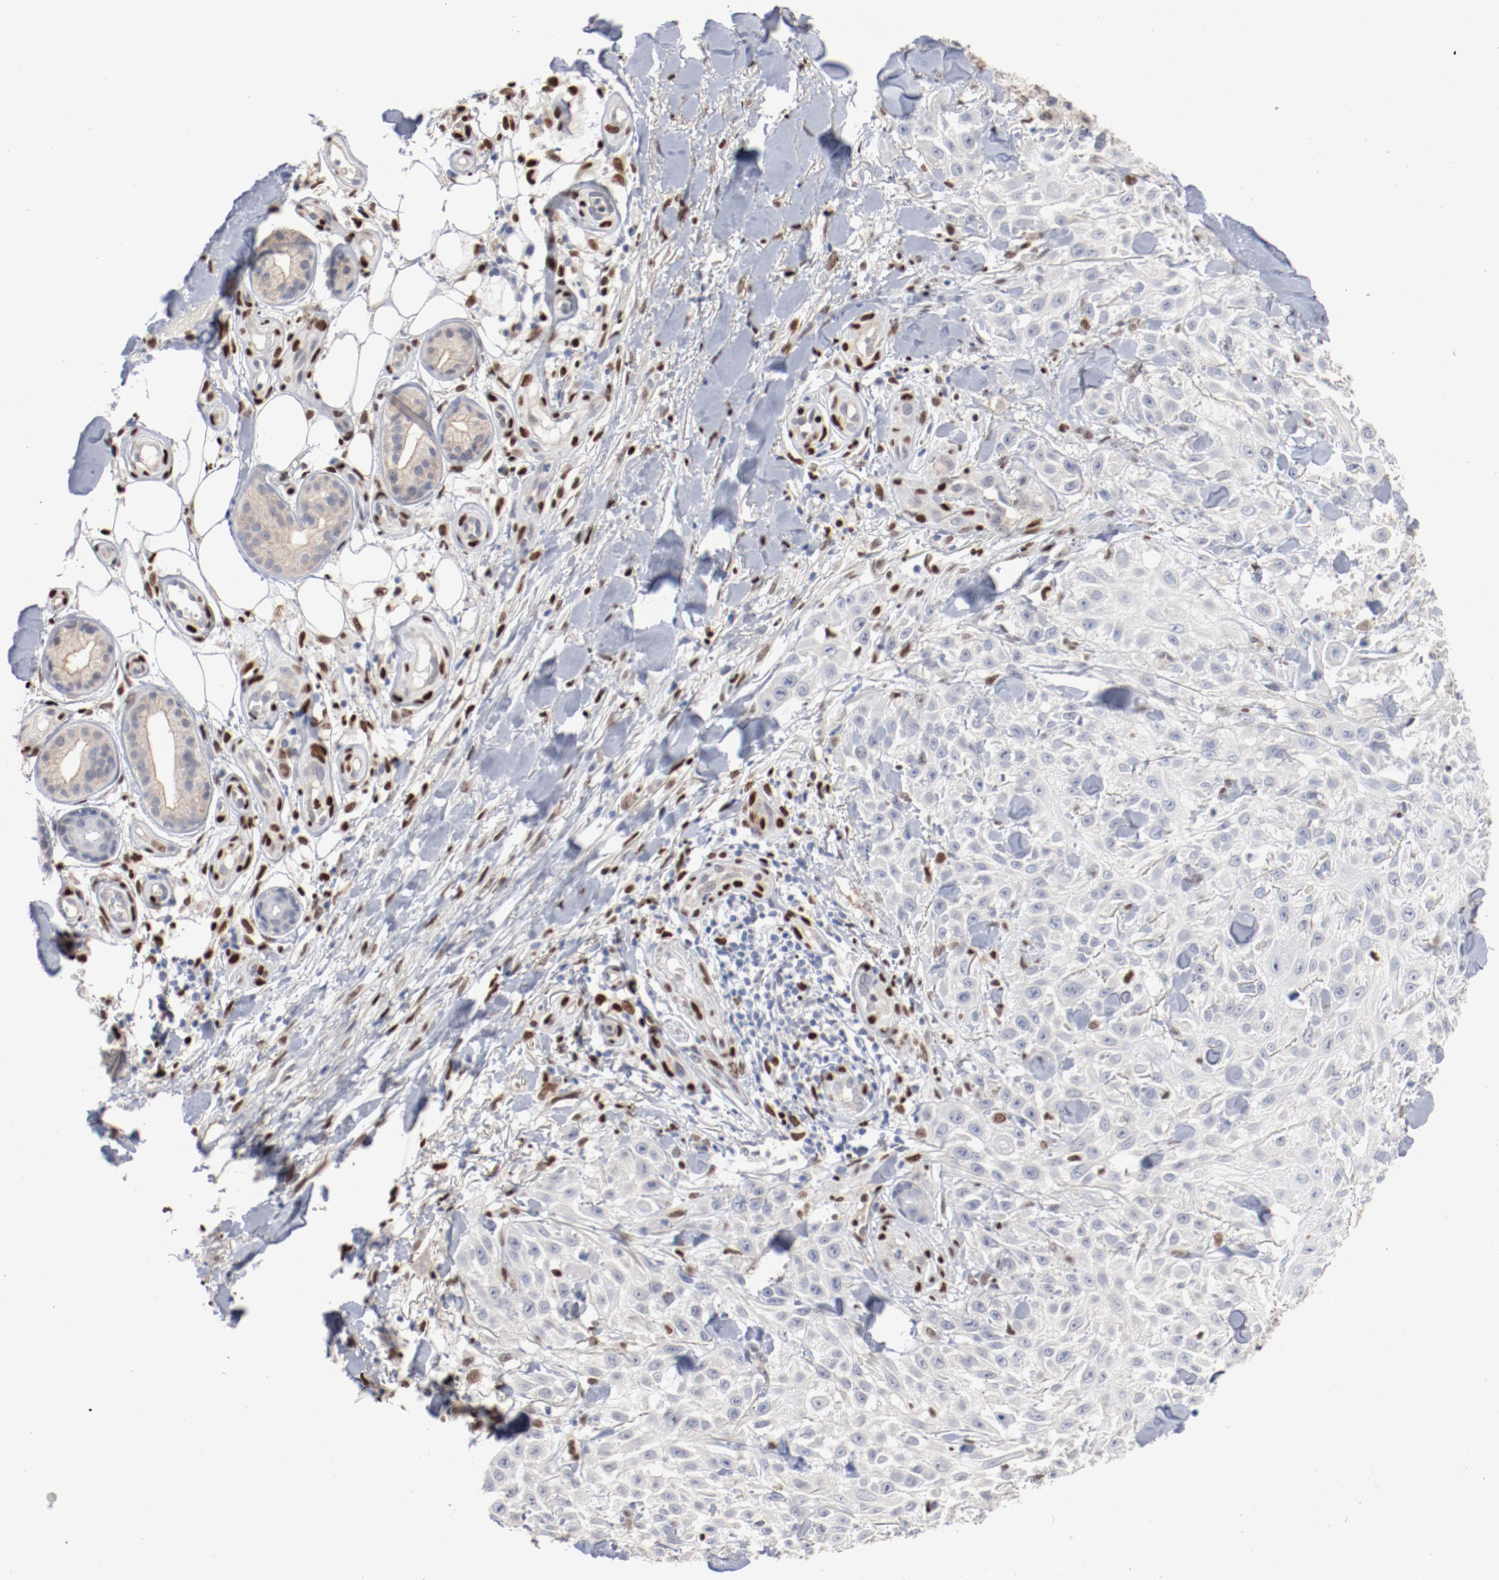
{"staining": {"intensity": "negative", "quantity": "none", "location": "none"}, "tissue": "skin cancer", "cell_type": "Tumor cells", "image_type": "cancer", "snomed": [{"axis": "morphology", "description": "Squamous cell carcinoma, NOS"}, {"axis": "topography", "description": "Skin"}], "caption": "A photomicrograph of human skin cancer is negative for staining in tumor cells.", "gene": "ZEB2", "patient": {"sex": "female", "age": 42}}